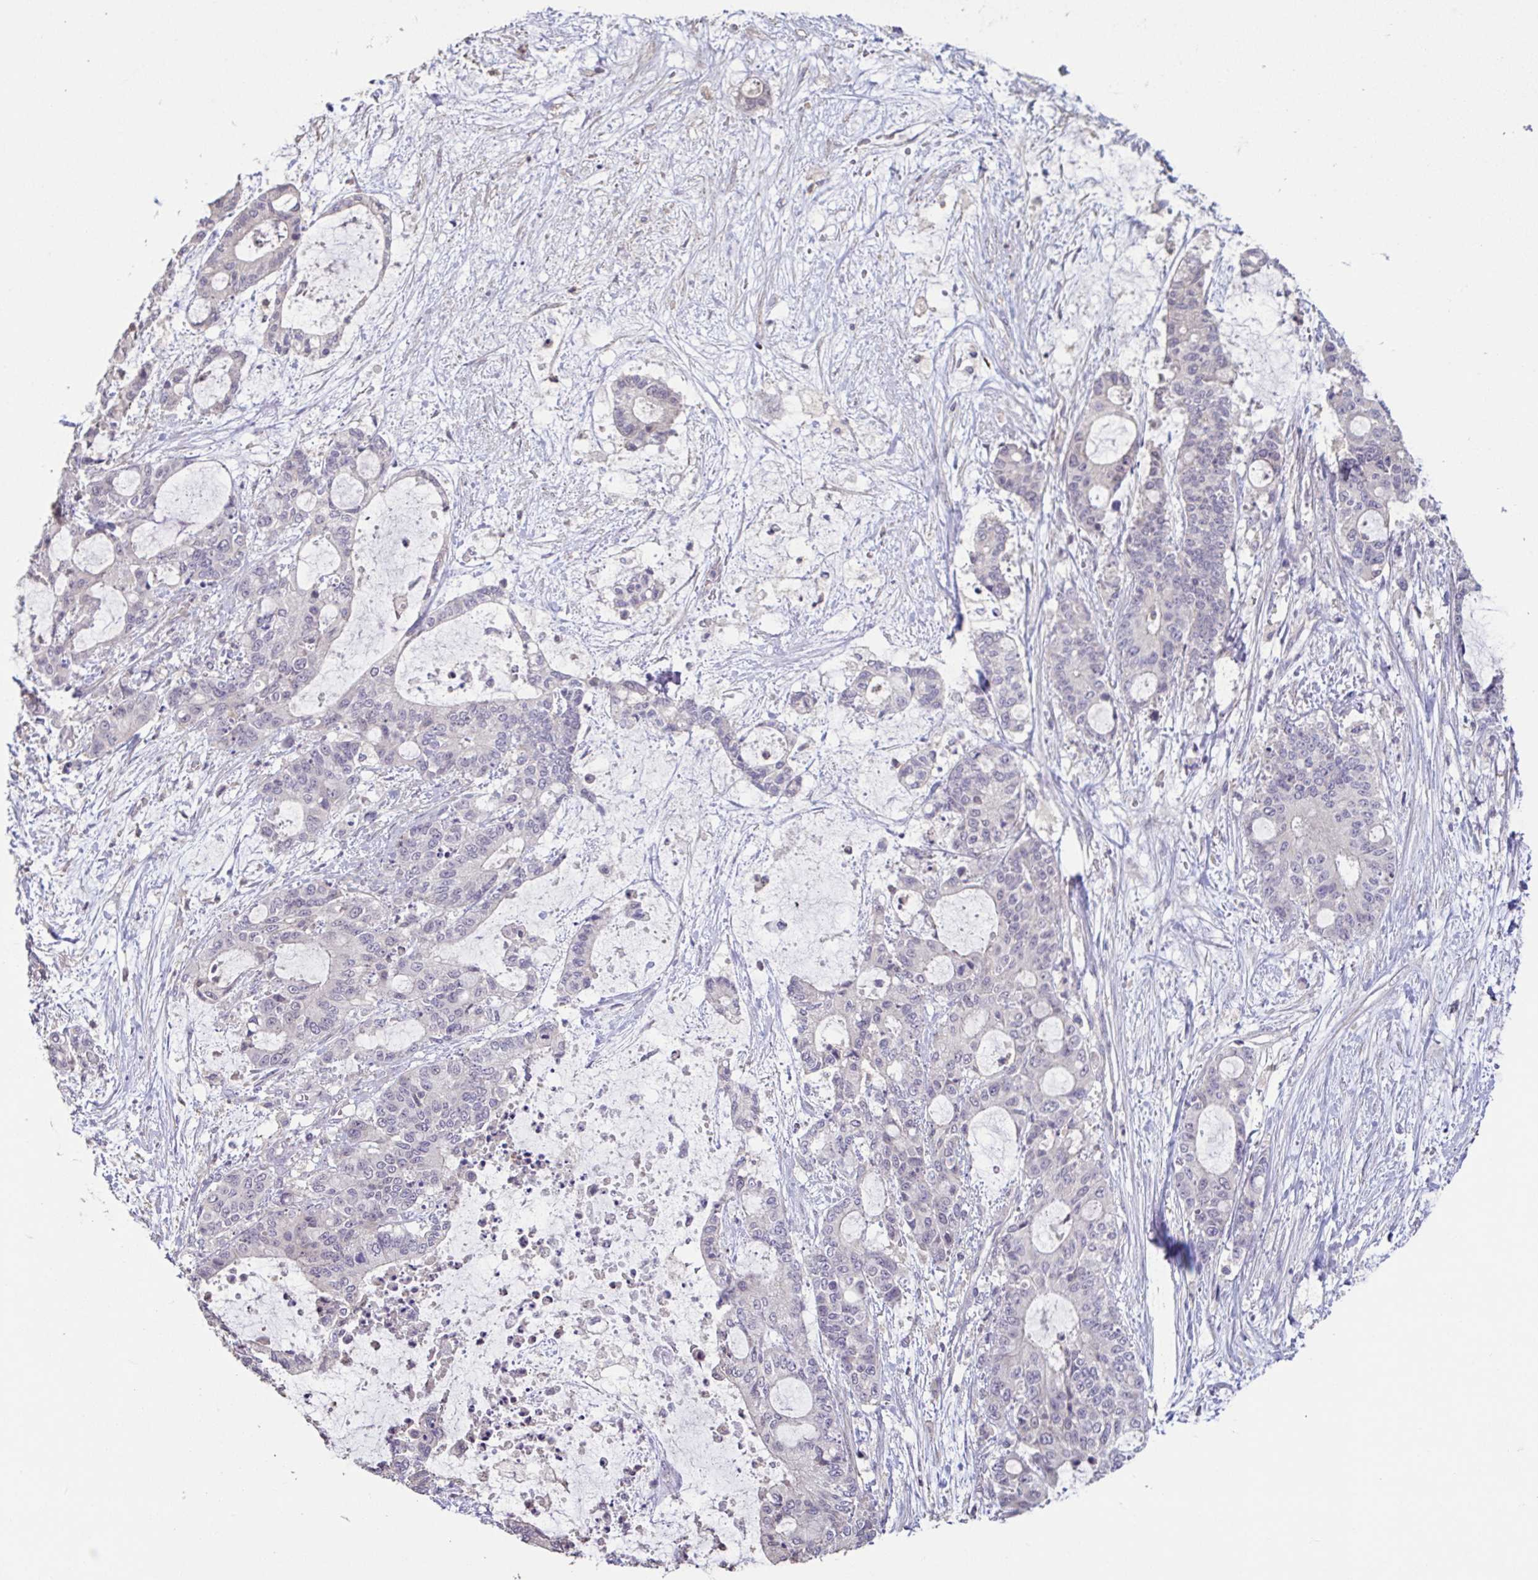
{"staining": {"intensity": "negative", "quantity": "none", "location": "none"}, "tissue": "liver cancer", "cell_type": "Tumor cells", "image_type": "cancer", "snomed": [{"axis": "morphology", "description": "Normal tissue, NOS"}, {"axis": "morphology", "description": "Cholangiocarcinoma"}, {"axis": "topography", "description": "Liver"}, {"axis": "topography", "description": "Peripheral nerve tissue"}], "caption": "High power microscopy histopathology image of an immunohistochemistry micrograph of liver cholangiocarcinoma, revealing no significant staining in tumor cells. (DAB (3,3'-diaminobenzidine) IHC visualized using brightfield microscopy, high magnification).", "gene": "ACTRT2", "patient": {"sex": "female", "age": 73}}